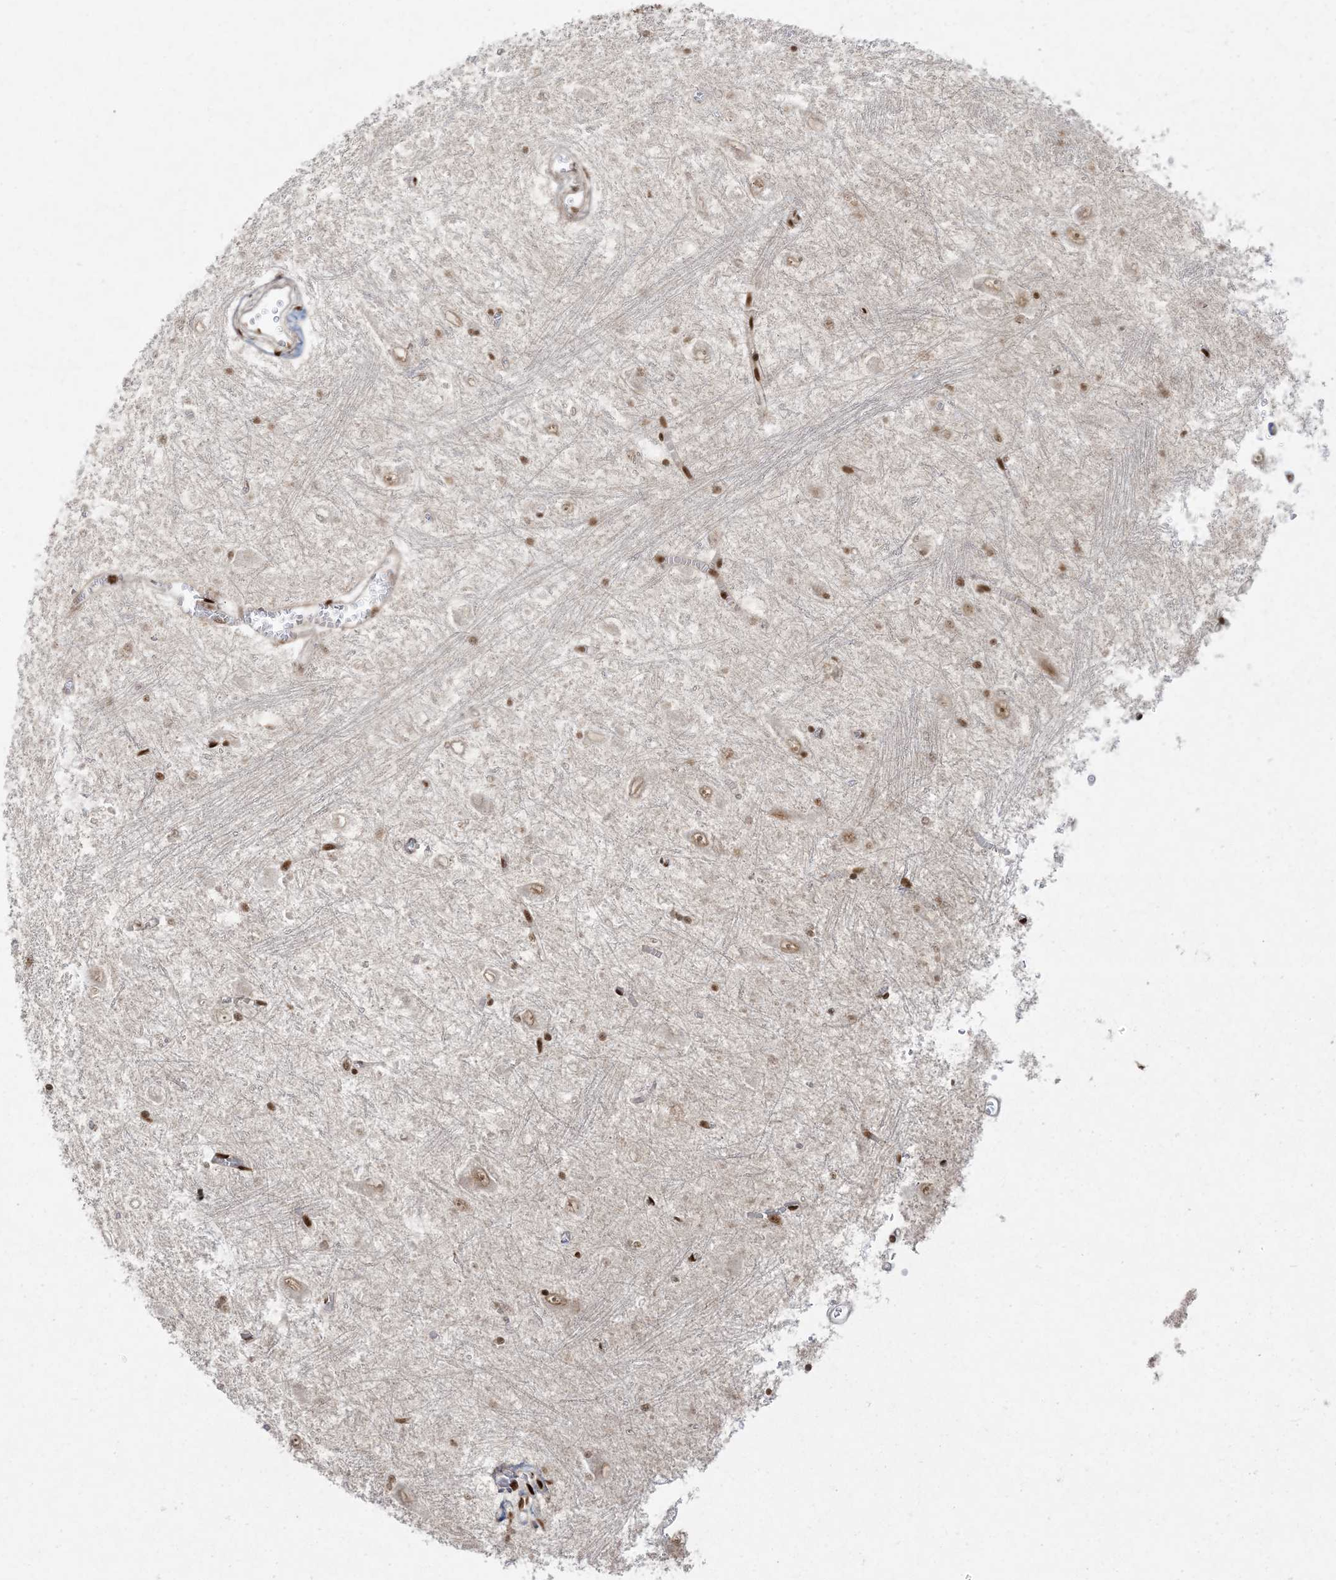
{"staining": {"intensity": "strong", "quantity": "25%-75%", "location": "nuclear"}, "tissue": "caudate", "cell_type": "Glial cells", "image_type": "normal", "snomed": [{"axis": "morphology", "description": "Normal tissue, NOS"}, {"axis": "topography", "description": "Lateral ventricle wall"}], "caption": "Immunohistochemical staining of benign caudate demonstrates 25%-75% levels of strong nuclear protein staining in about 25%-75% of glial cells. (DAB (3,3'-diaminobenzidine) IHC with brightfield microscopy, high magnification).", "gene": "RBM10", "patient": {"sex": "male", "age": 37}}